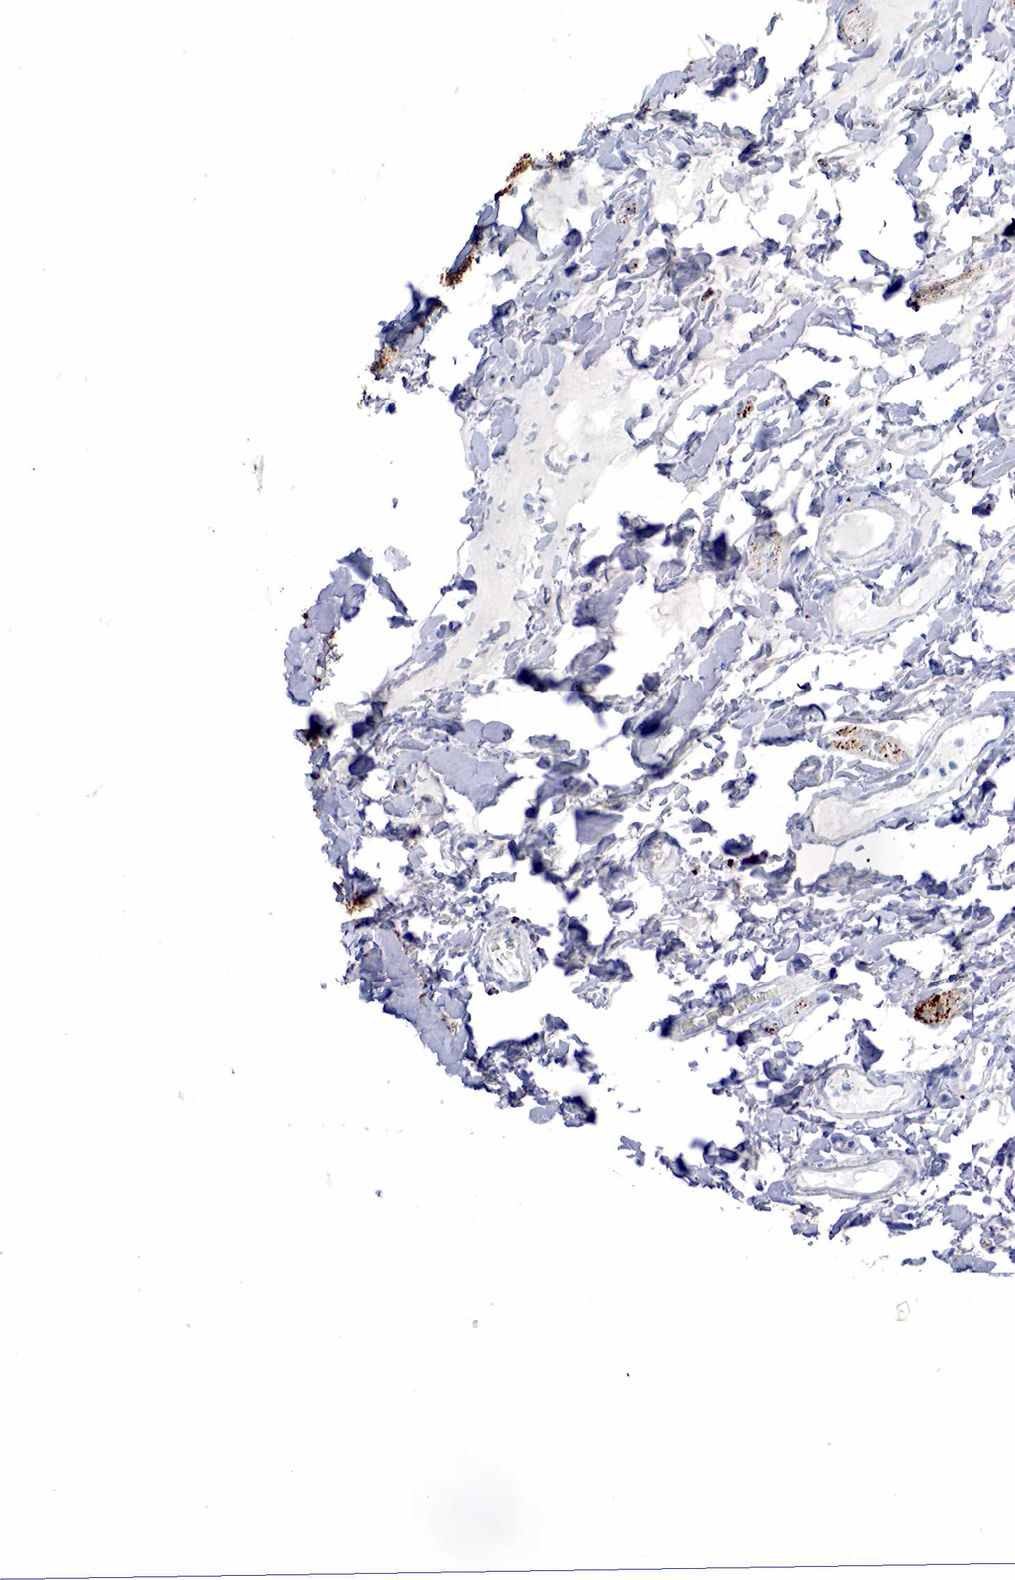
{"staining": {"intensity": "weak", "quantity": "<25%", "location": "cytoplasmic/membranous"}, "tissue": "adipose tissue", "cell_type": "Adipocytes", "image_type": "normal", "snomed": [{"axis": "morphology", "description": "Normal tissue, NOS"}, {"axis": "topography", "description": "Duodenum"}], "caption": "DAB immunohistochemical staining of normal adipose tissue exhibits no significant positivity in adipocytes. (IHC, brightfield microscopy, high magnification).", "gene": "SYP", "patient": {"sex": "male", "age": 63}}